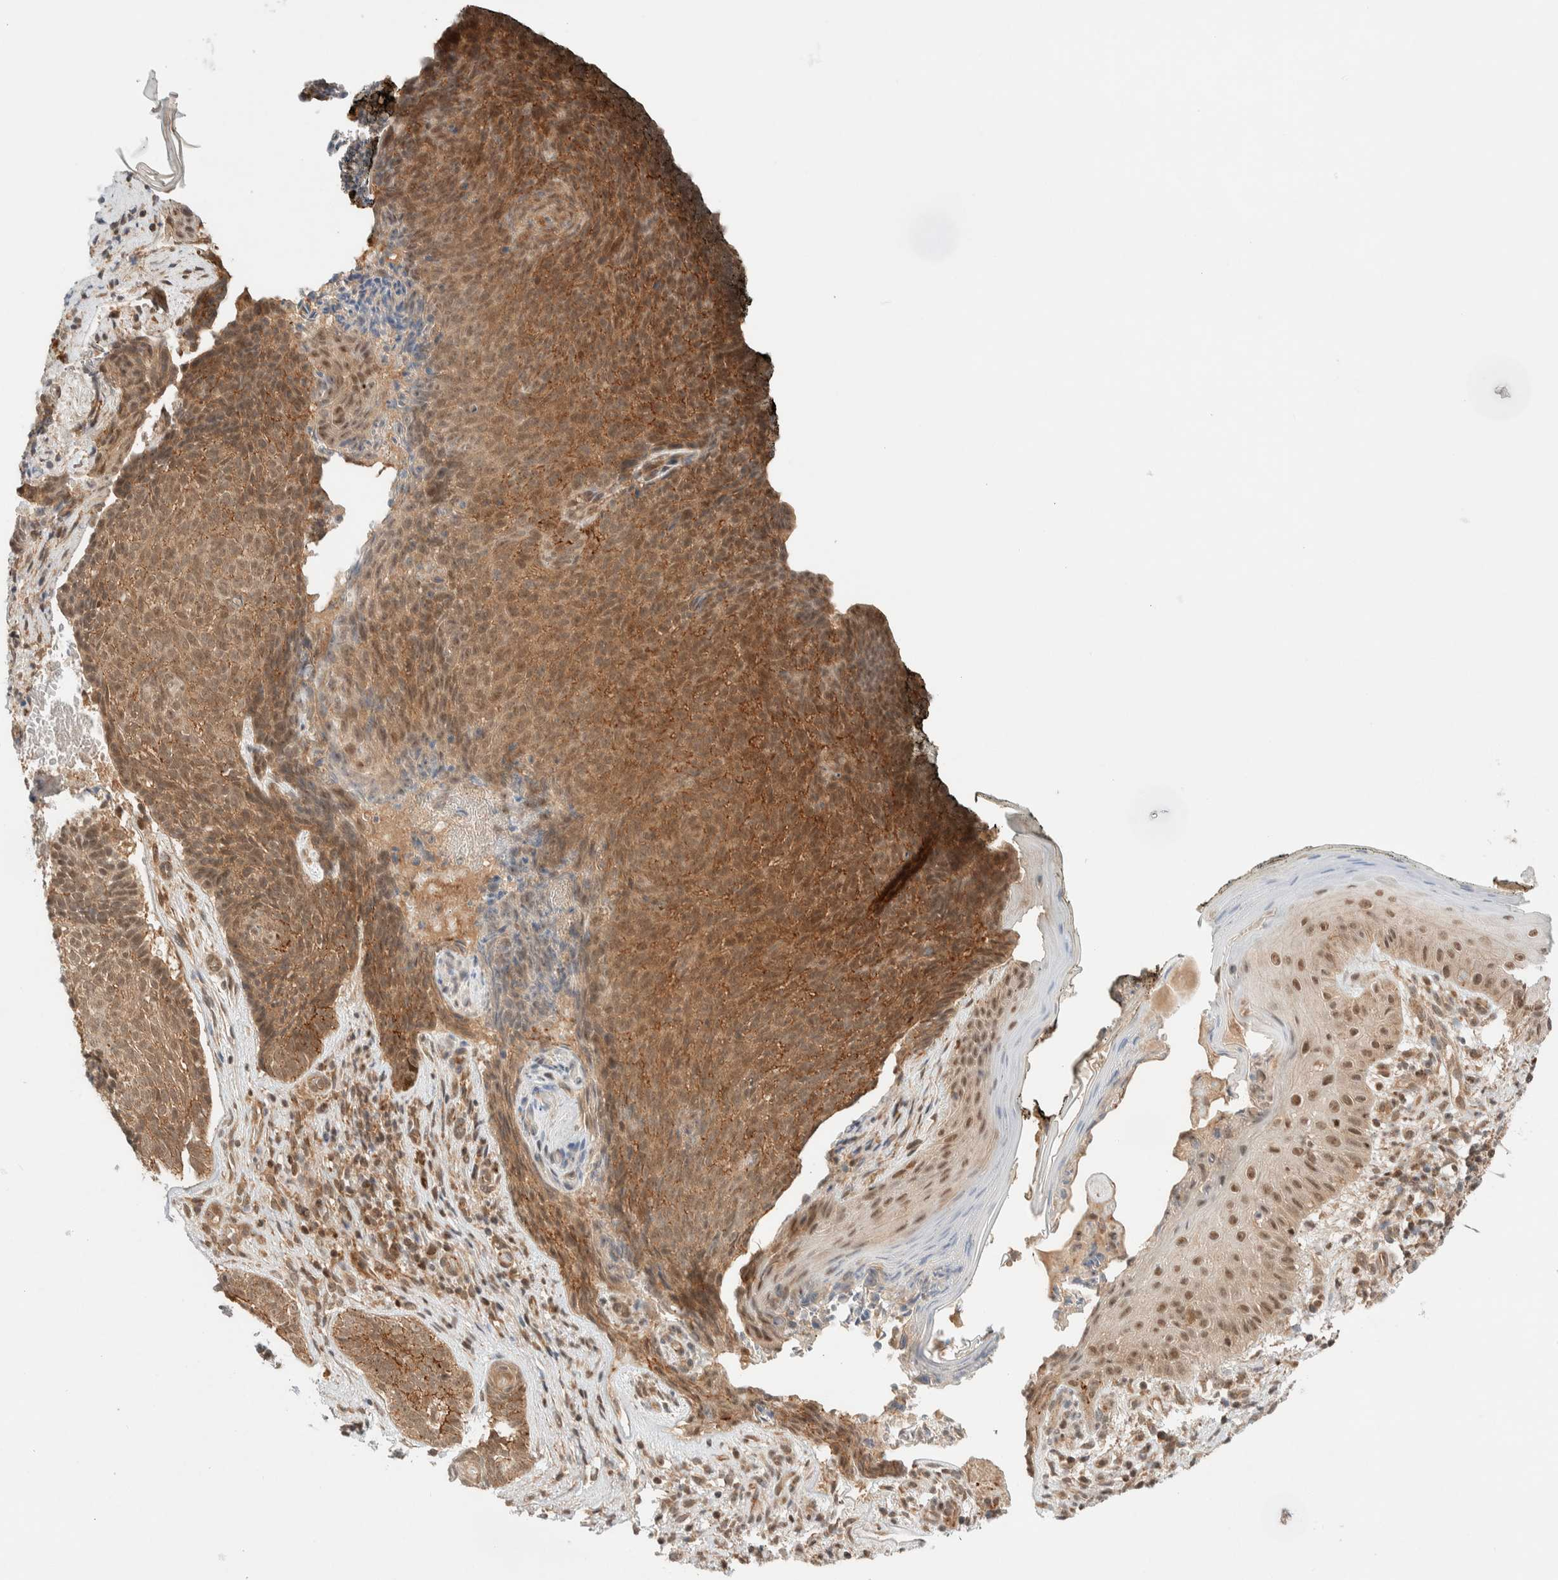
{"staining": {"intensity": "moderate", "quantity": ">75%", "location": "cytoplasmic/membranous"}, "tissue": "skin cancer", "cell_type": "Tumor cells", "image_type": "cancer", "snomed": [{"axis": "morphology", "description": "Basal cell carcinoma"}, {"axis": "topography", "description": "Skin"}], "caption": "Skin cancer tissue demonstrates moderate cytoplasmic/membranous expression in approximately >75% of tumor cells, visualized by immunohistochemistry.", "gene": "C8orf76", "patient": {"sex": "male", "age": 61}}